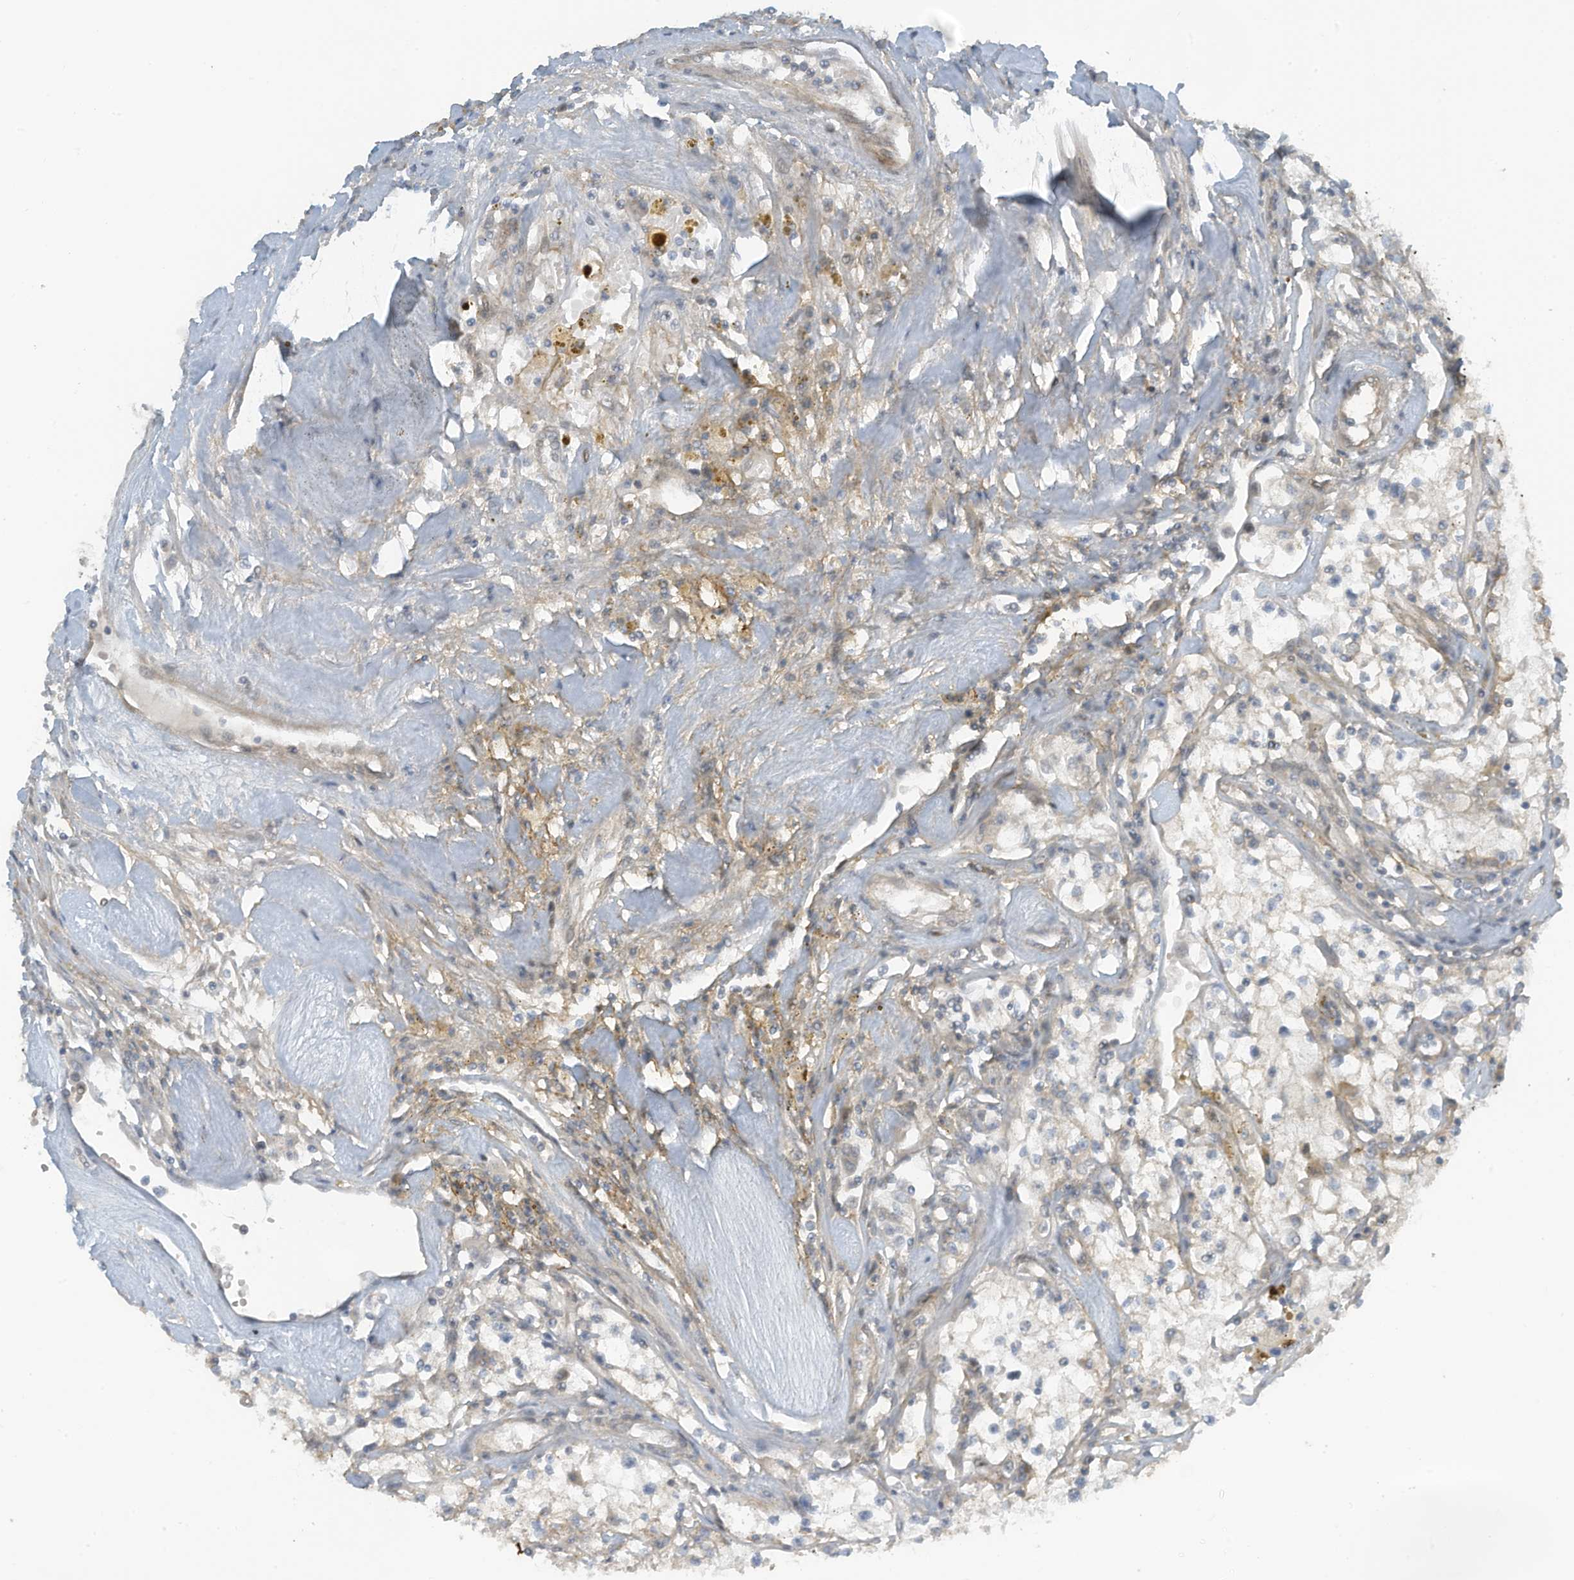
{"staining": {"intensity": "weak", "quantity": "<25%", "location": "cytoplasmic/membranous"}, "tissue": "renal cancer", "cell_type": "Tumor cells", "image_type": "cancer", "snomed": [{"axis": "morphology", "description": "Adenocarcinoma, NOS"}, {"axis": "topography", "description": "Kidney"}], "caption": "Protein analysis of renal cancer displays no significant expression in tumor cells.", "gene": "FSD1L", "patient": {"sex": "male", "age": 56}}